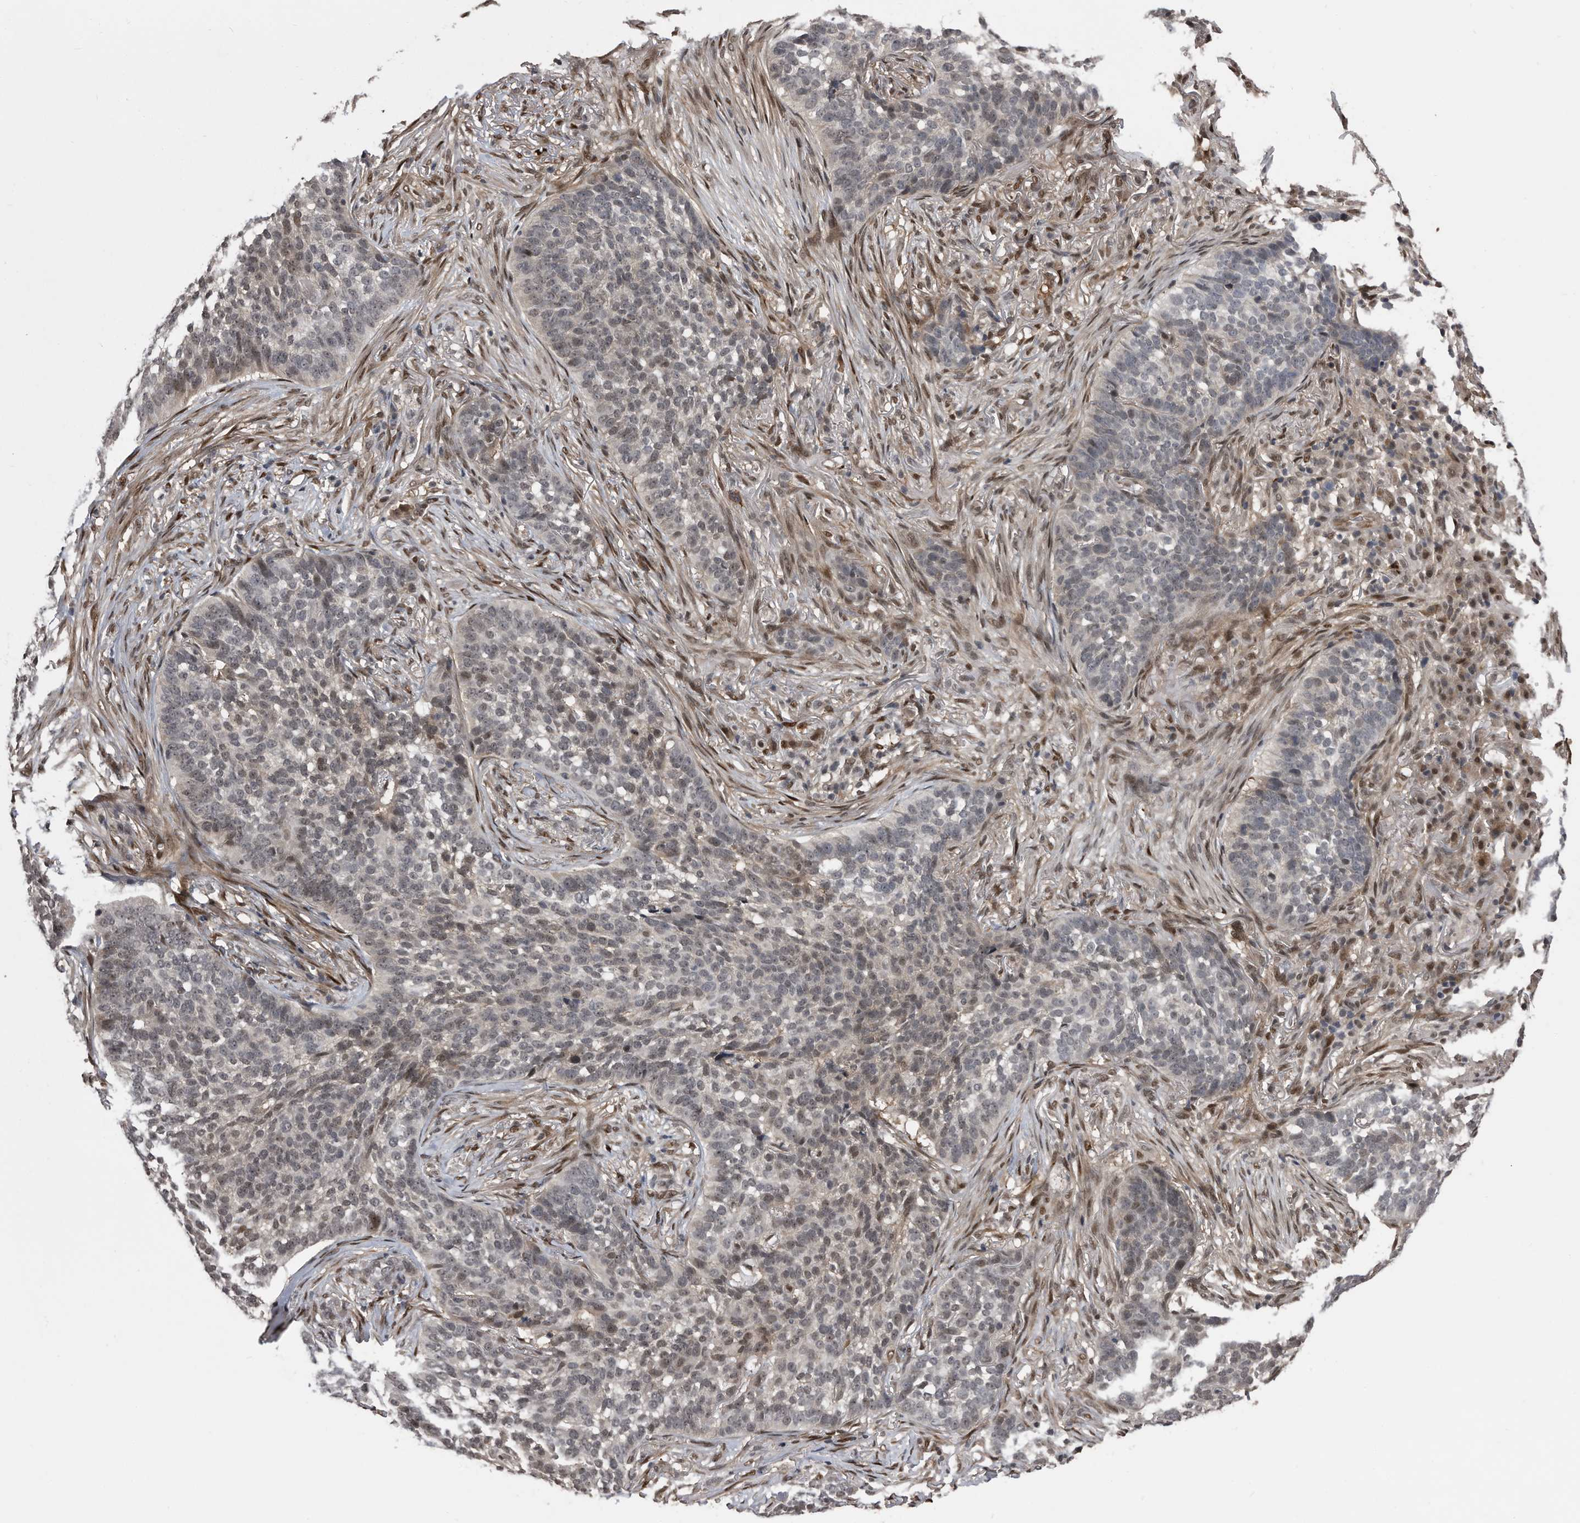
{"staining": {"intensity": "weak", "quantity": "25%-75%", "location": "nuclear"}, "tissue": "skin cancer", "cell_type": "Tumor cells", "image_type": "cancer", "snomed": [{"axis": "morphology", "description": "Basal cell carcinoma"}, {"axis": "topography", "description": "Skin"}], "caption": "Weak nuclear expression for a protein is seen in approximately 25%-75% of tumor cells of skin cancer (basal cell carcinoma) using IHC.", "gene": "RAD23B", "patient": {"sex": "male", "age": 85}}